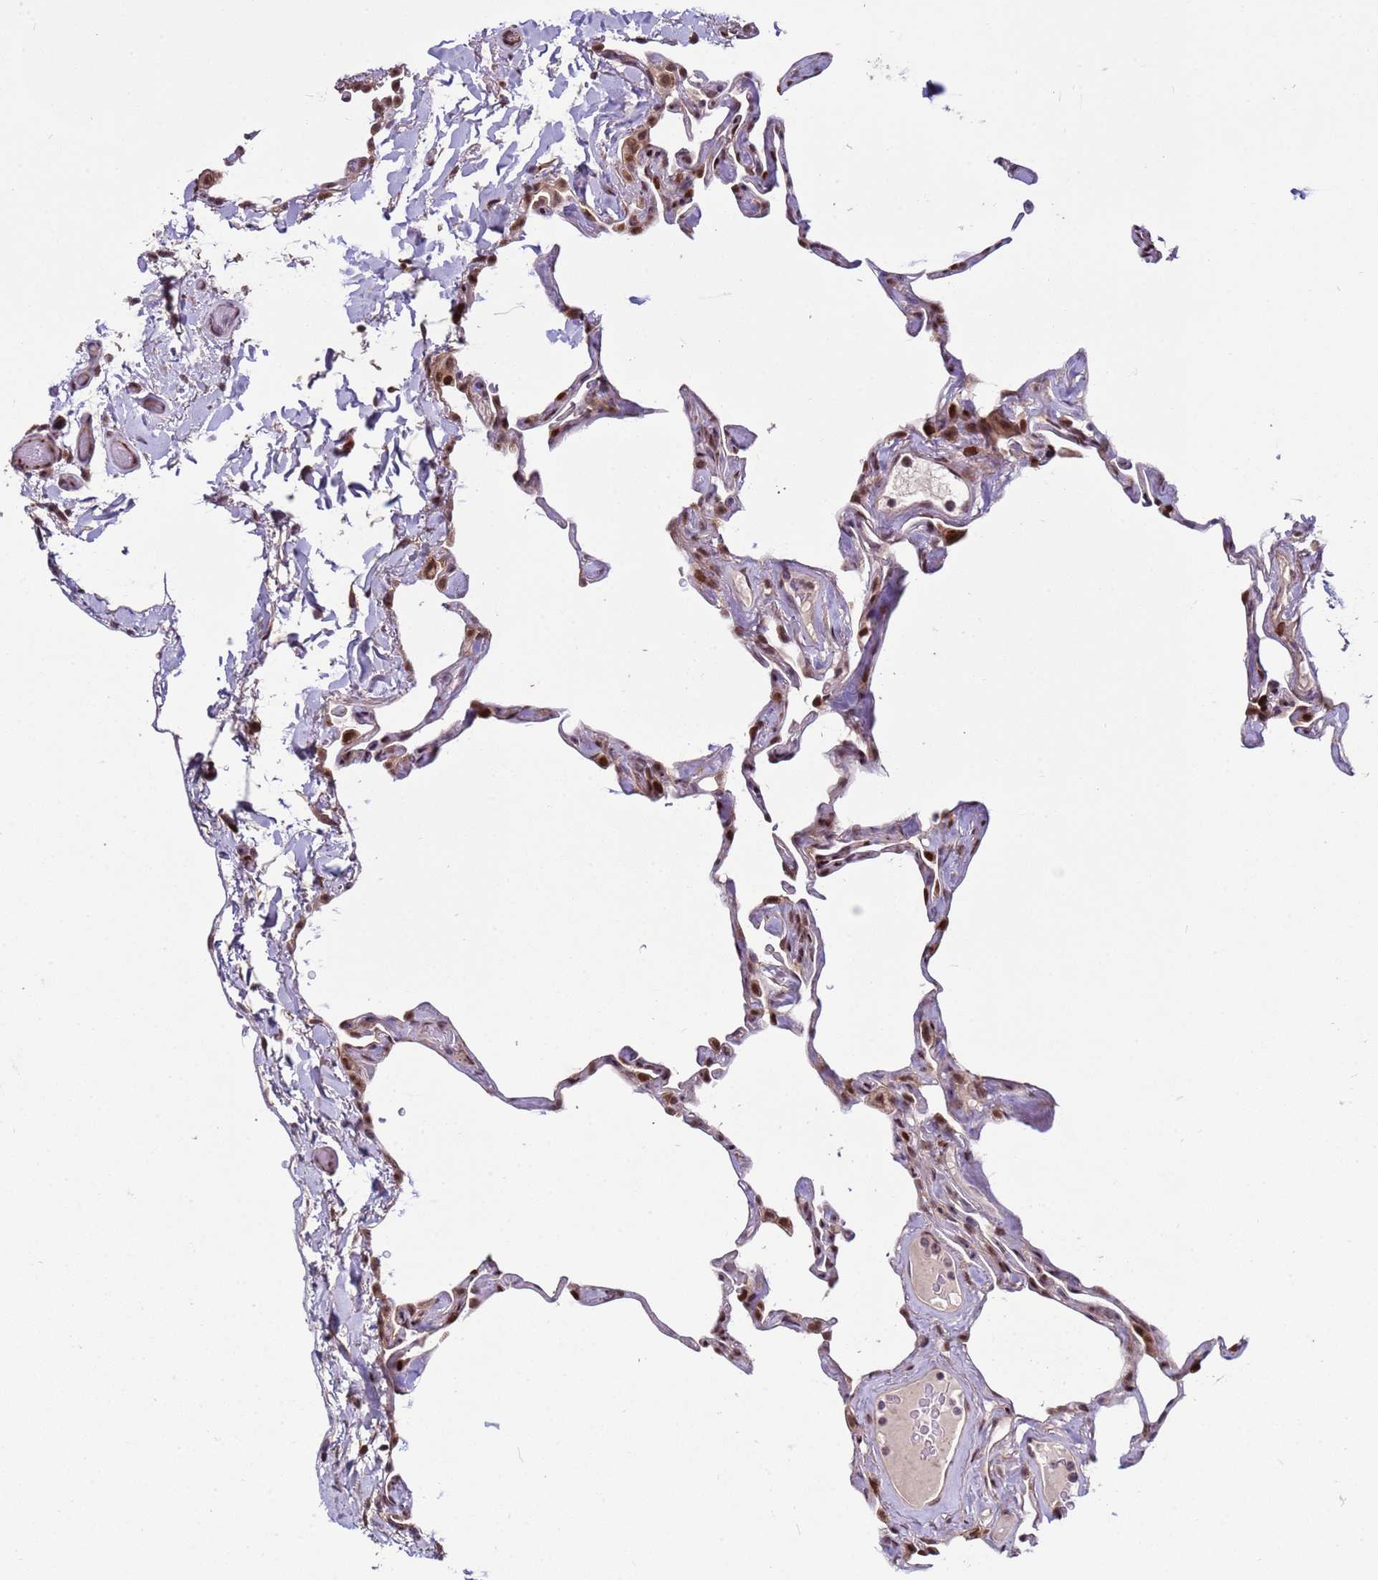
{"staining": {"intensity": "negative", "quantity": "none", "location": "none"}, "tissue": "lung", "cell_type": "Alveolar cells", "image_type": "normal", "snomed": [{"axis": "morphology", "description": "Normal tissue, NOS"}, {"axis": "topography", "description": "Lung"}], "caption": "Immunohistochemistry (IHC) of benign human lung demonstrates no positivity in alveolar cells.", "gene": "SHC3", "patient": {"sex": "male", "age": 65}}